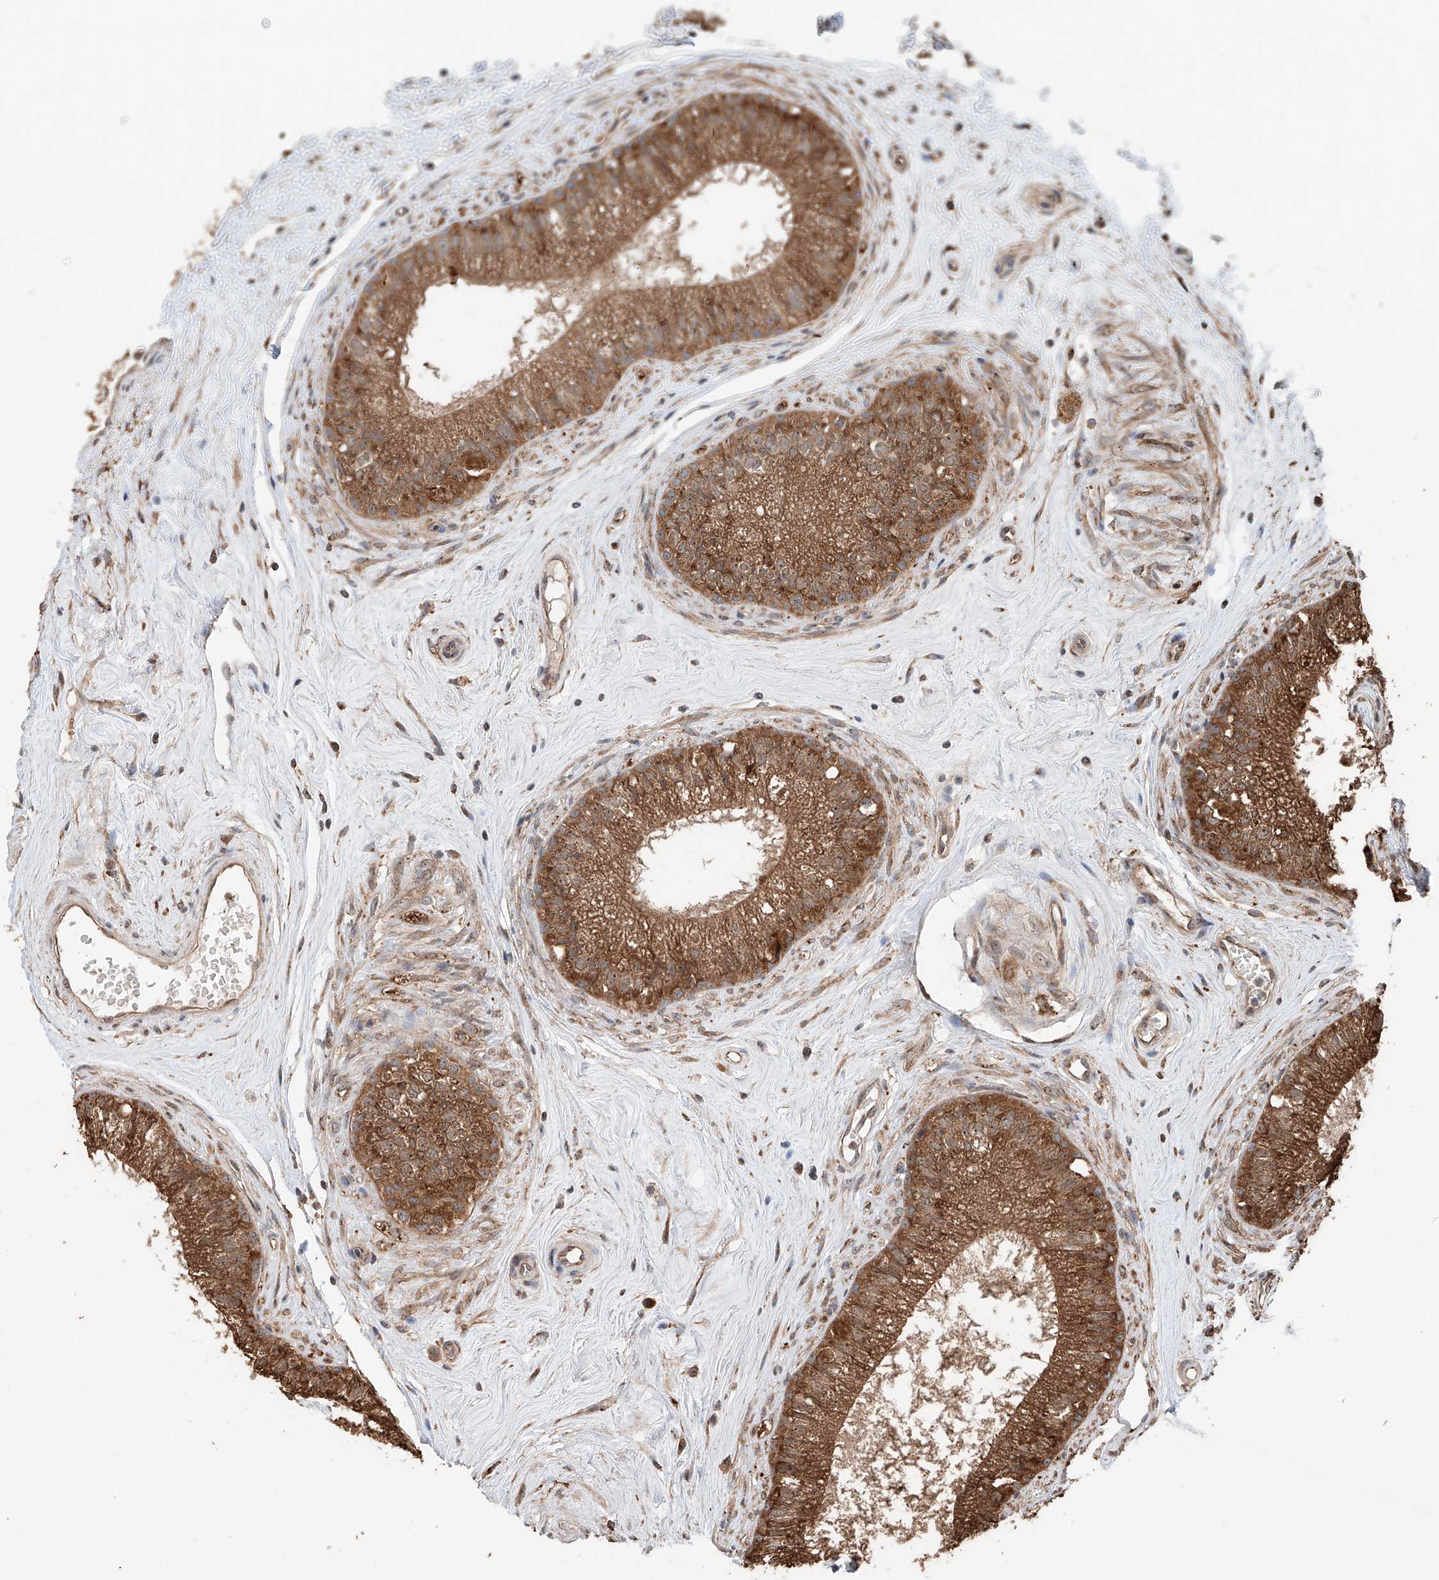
{"staining": {"intensity": "strong", "quantity": ">75%", "location": "cytoplasmic/membranous"}, "tissue": "epididymis", "cell_type": "Glandular cells", "image_type": "normal", "snomed": [{"axis": "morphology", "description": "Normal tissue, NOS"}, {"axis": "topography", "description": "Epididymis"}], "caption": "Epididymis stained with DAB IHC exhibits high levels of strong cytoplasmic/membranous expression in about >75% of glandular cells. Nuclei are stained in blue.", "gene": "DNAH8", "patient": {"sex": "male", "age": 71}}